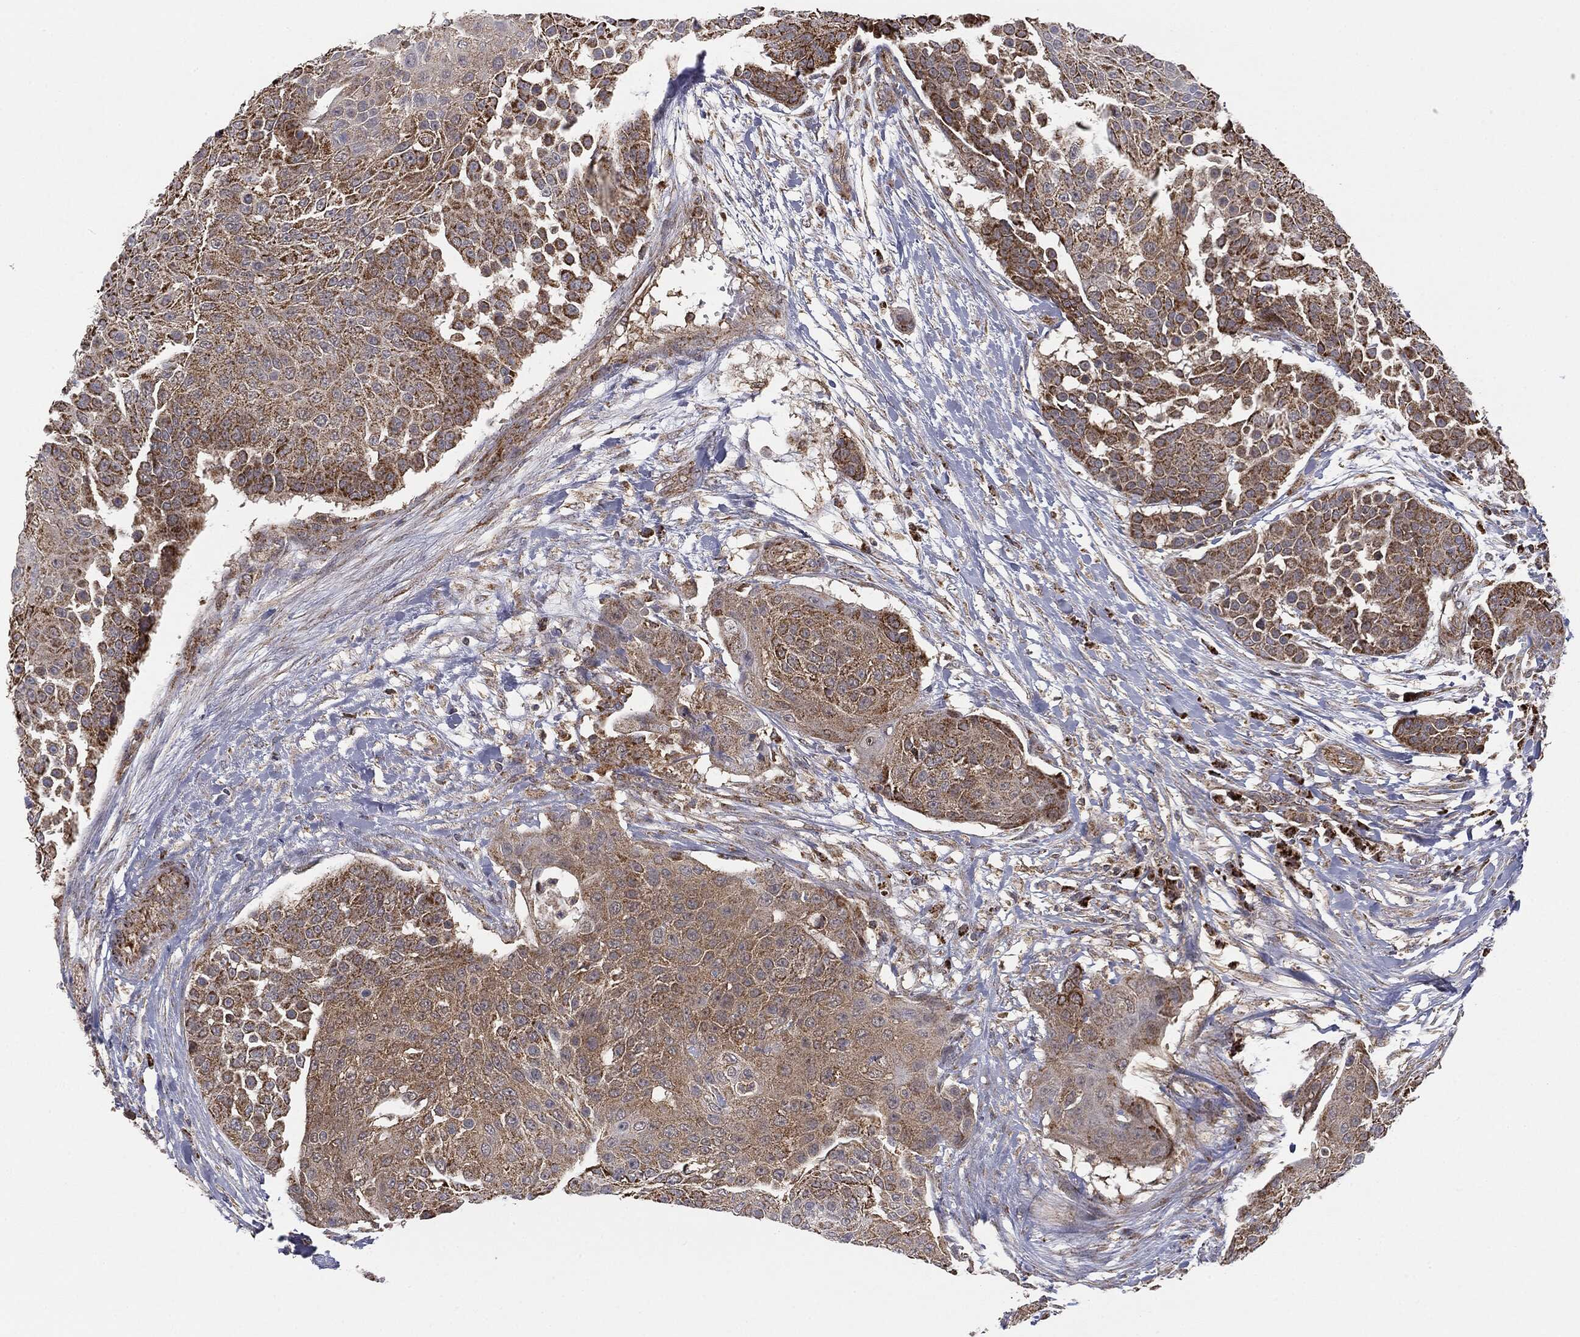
{"staining": {"intensity": "strong", "quantity": ">75%", "location": "cytoplasmic/membranous"}, "tissue": "urothelial cancer", "cell_type": "Tumor cells", "image_type": "cancer", "snomed": [{"axis": "morphology", "description": "Urothelial carcinoma, High grade"}, {"axis": "topography", "description": "Urinary bladder"}], "caption": "Strong cytoplasmic/membranous expression is appreciated in about >75% of tumor cells in urothelial cancer.", "gene": "MTOR", "patient": {"sex": "female", "age": 63}}